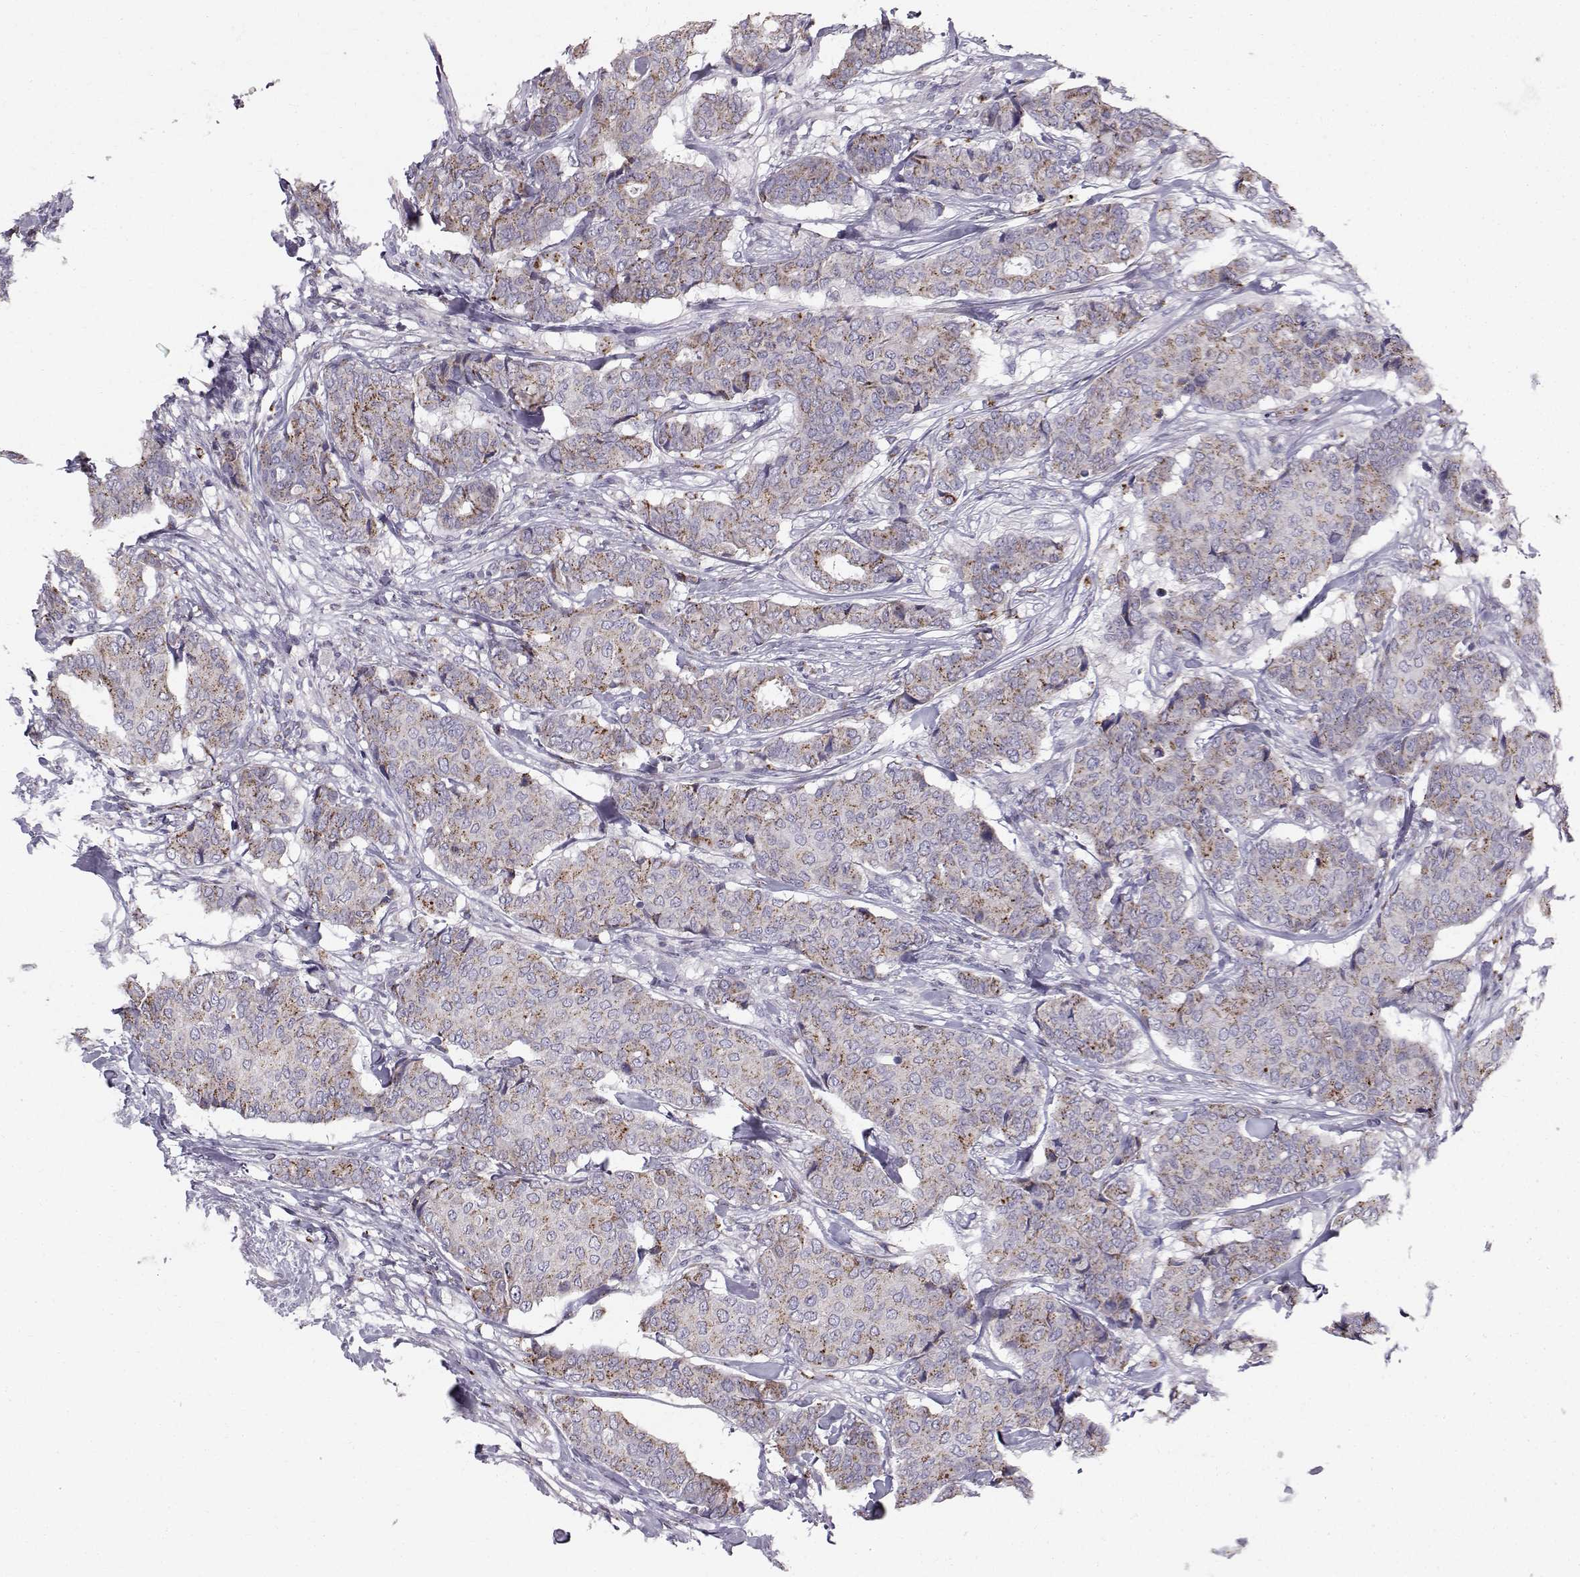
{"staining": {"intensity": "moderate", "quantity": "25%-75%", "location": "cytoplasmic/membranous"}, "tissue": "breast cancer", "cell_type": "Tumor cells", "image_type": "cancer", "snomed": [{"axis": "morphology", "description": "Duct carcinoma"}, {"axis": "topography", "description": "Breast"}], "caption": "Immunohistochemistry histopathology image of neoplastic tissue: human invasive ductal carcinoma (breast) stained using IHC shows medium levels of moderate protein expression localized specifically in the cytoplasmic/membranous of tumor cells, appearing as a cytoplasmic/membranous brown color.", "gene": "CALCR", "patient": {"sex": "female", "age": 75}}